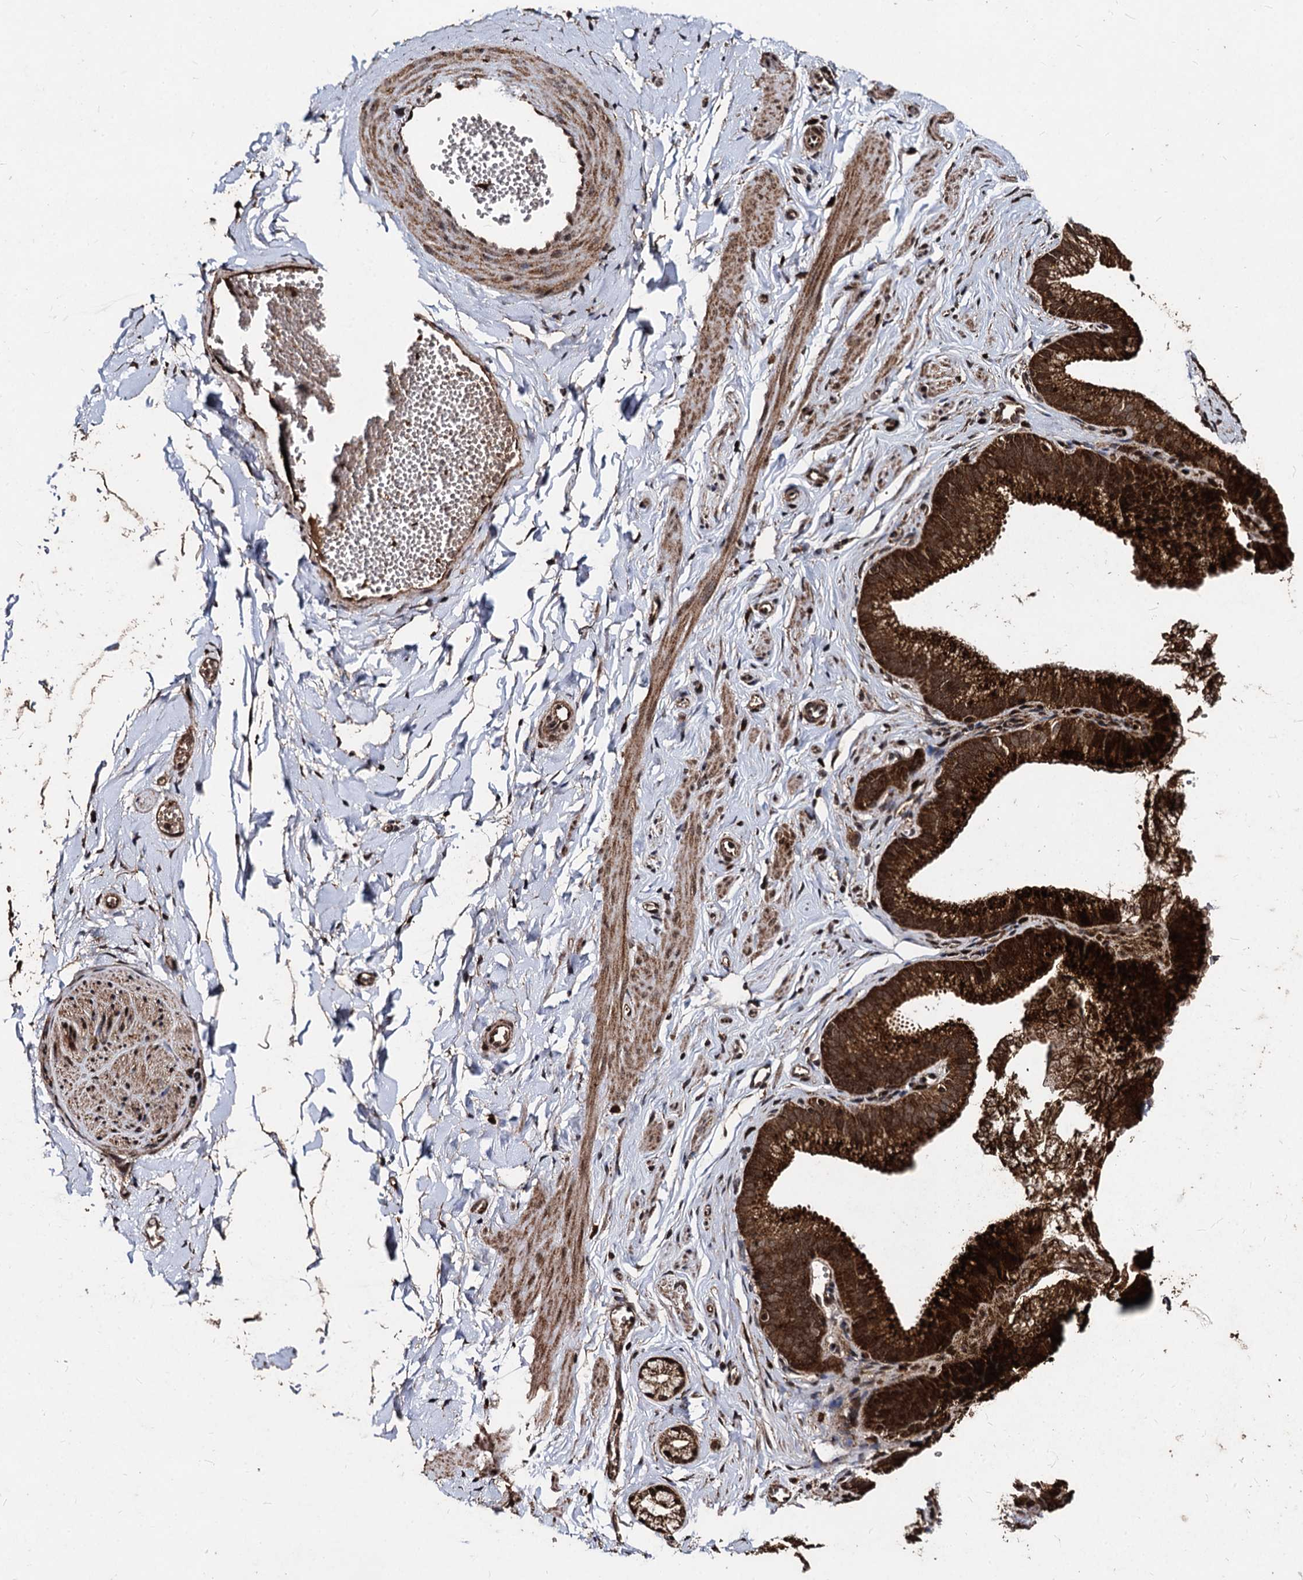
{"staining": {"intensity": "moderate", "quantity": ">75%", "location": "cytoplasmic/membranous"}, "tissue": "adipose tissue", "cell_type": "Adipocytes", "image_type": "normal", "snomed": [{"axis": "morphology", "description": "Normal tissue, NOS"}, {"axis": "topography", "description": "Gallbladder"}, {"axis": "topography", "description": "Peripheral nerve tissue"}], "caption": "This histopathology image displays immunohistochemistry (IHC) staining of normal human adipose tissue, with medium moderate cytoplasmic/membranous positivity in approximately >75% of adipocytes.", "gene": "BCL2L2", "patient": {"sex": "male", "age": 38}}